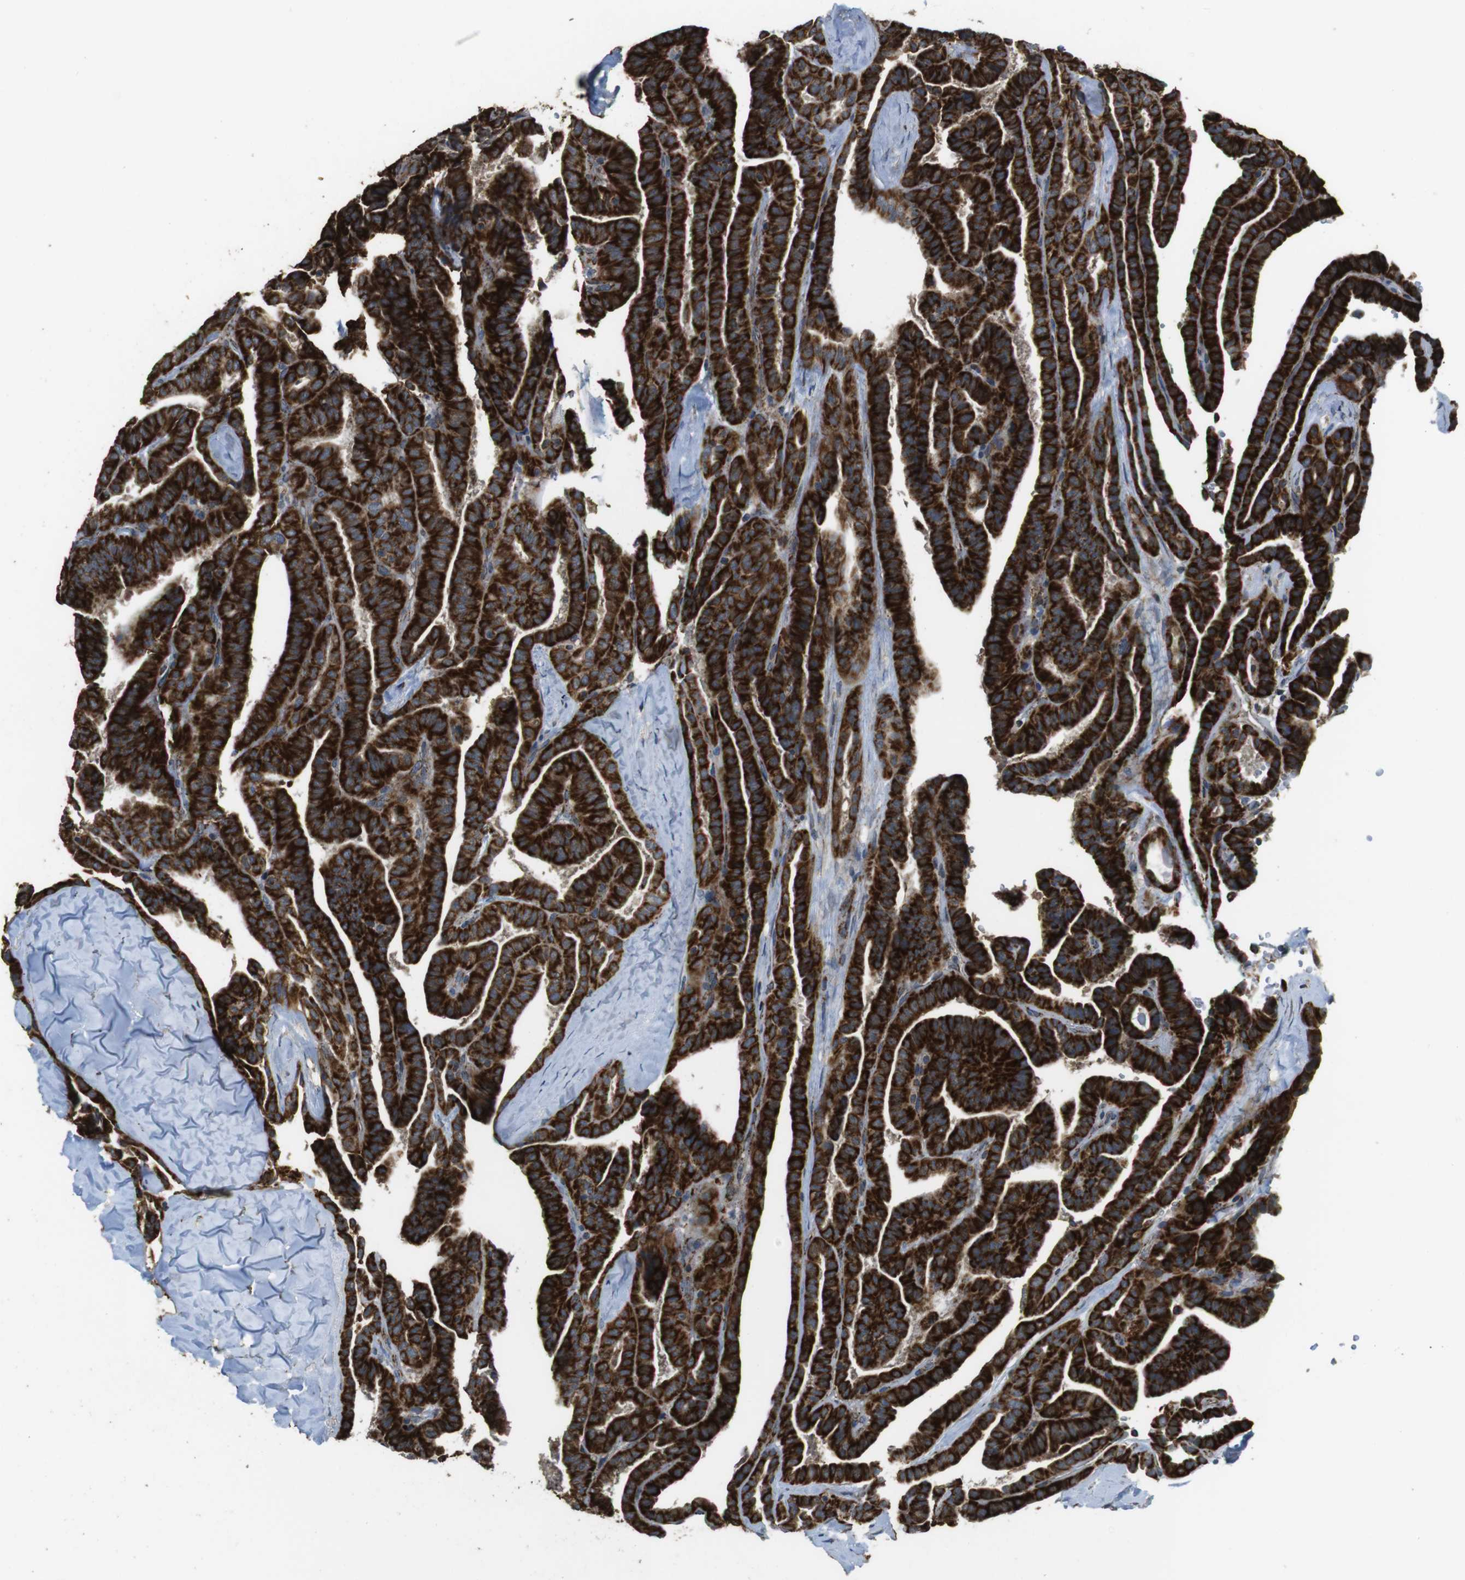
{"staining": {"intensity": "strong", "quantity": ">75%", "location": "cytoplasmic/membranous"}, "tissue": "thyroid cancer", "cell_type": "Tumor cells", "image_type": "cancer", "snomed": [{"axis": "morphology", "description": "Papillary adenocarcinoma, NOS"}, {"axis": "topography", "description": "Thyroid gland"}], "caption": "Human thyroid cancer (papillary adenocarcinoma) stained with a protein marker exhibits strong staining in tumor cells.", "gene": "CALHM2", "patient": {"sex": "male", "age": 77}}